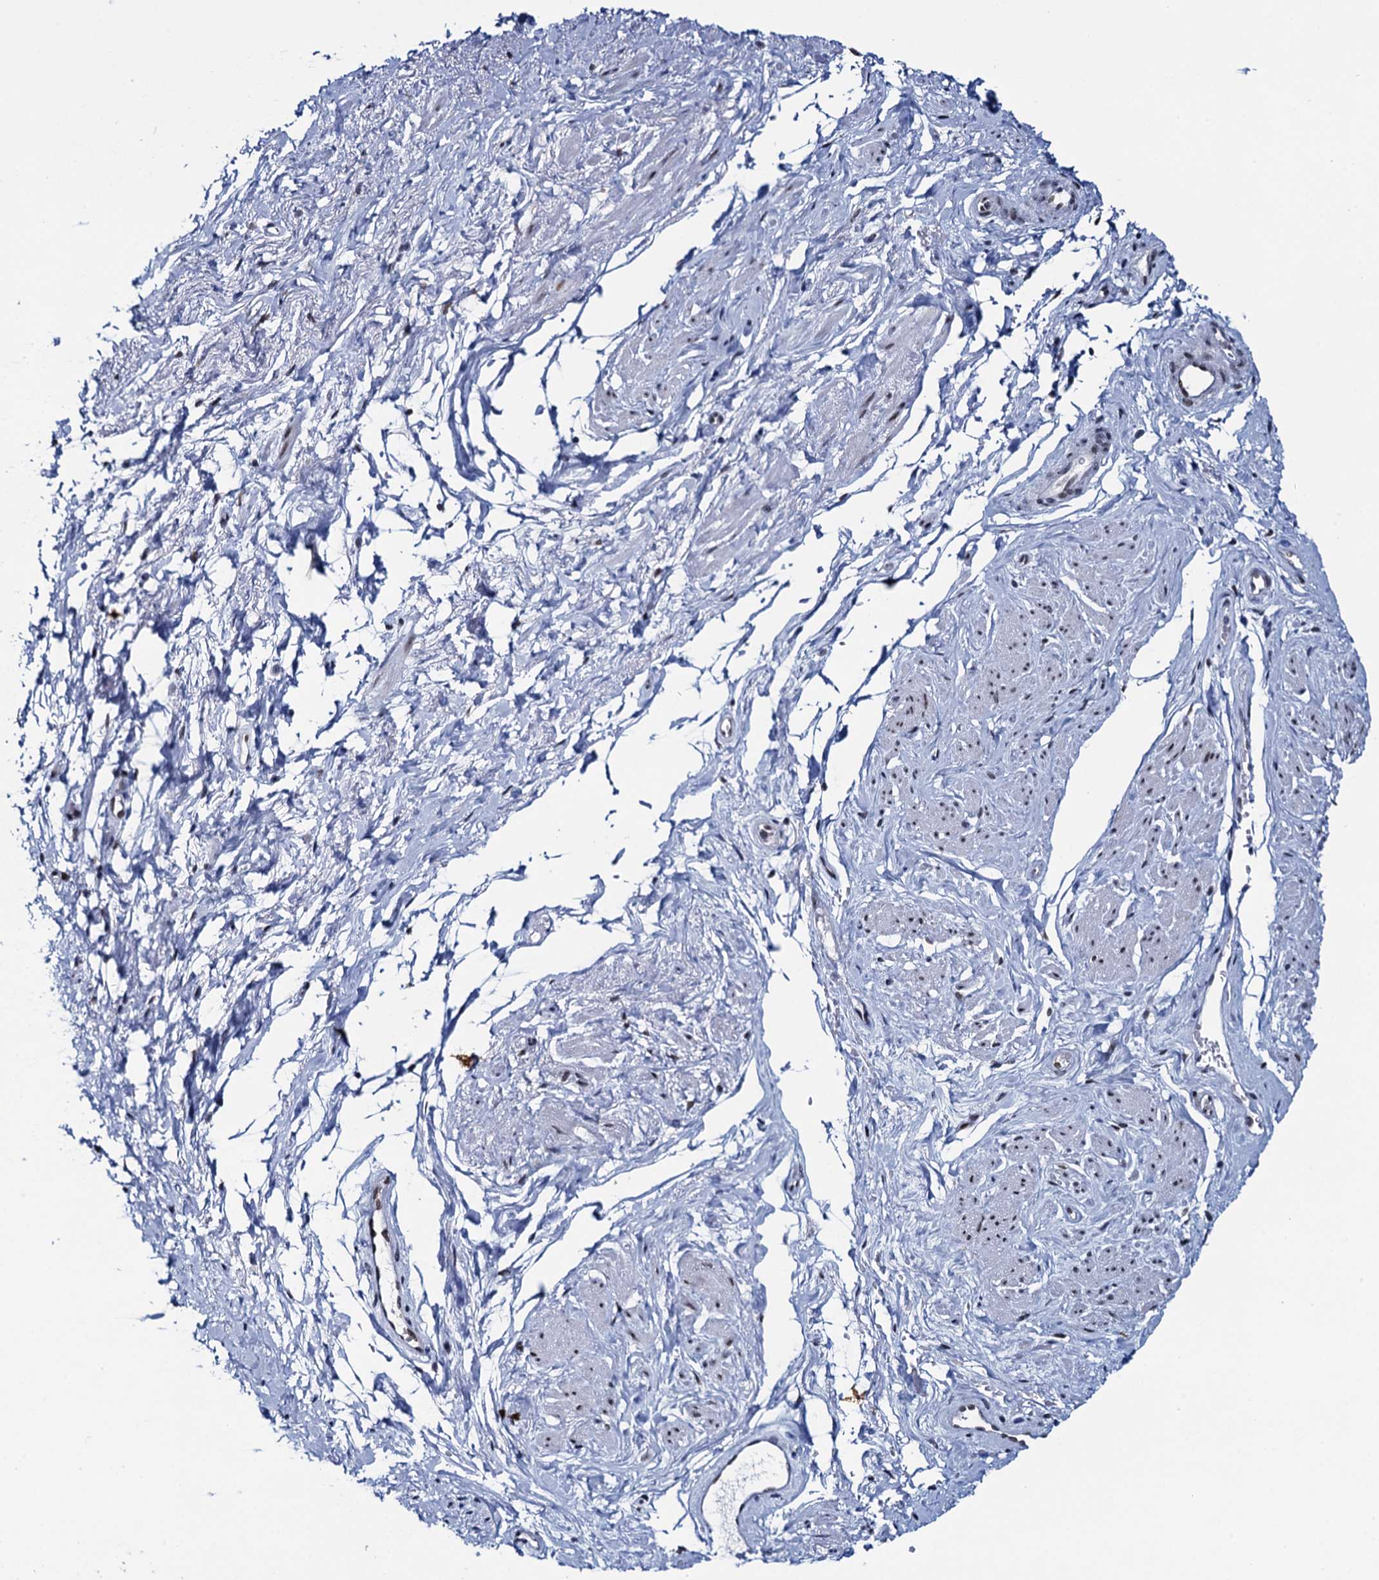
{"staining": {"intensity": "weak", "quantity": "25%-75%", "location": "nuclear"}, "tissue": "smooth muscle", "cell_type": "Smooth muscle cells", "image_type": "normal", "snomed": [{"axis": "morphology", "description": "Normal tissue, NOS"}, {"axis": "topography", "description": "Smooth muscle"}, {"axis": "topography", "description": "Peripheral nerve tissue"}], "caption": "This histopathology image reveals IHC staining of normal smooth muscle, with low weak nuclear staining in about 25%-75% of smooth muscle cells.", "gene": "HNRNPUL2", "patient": {"sex": "male", "age": 69}}